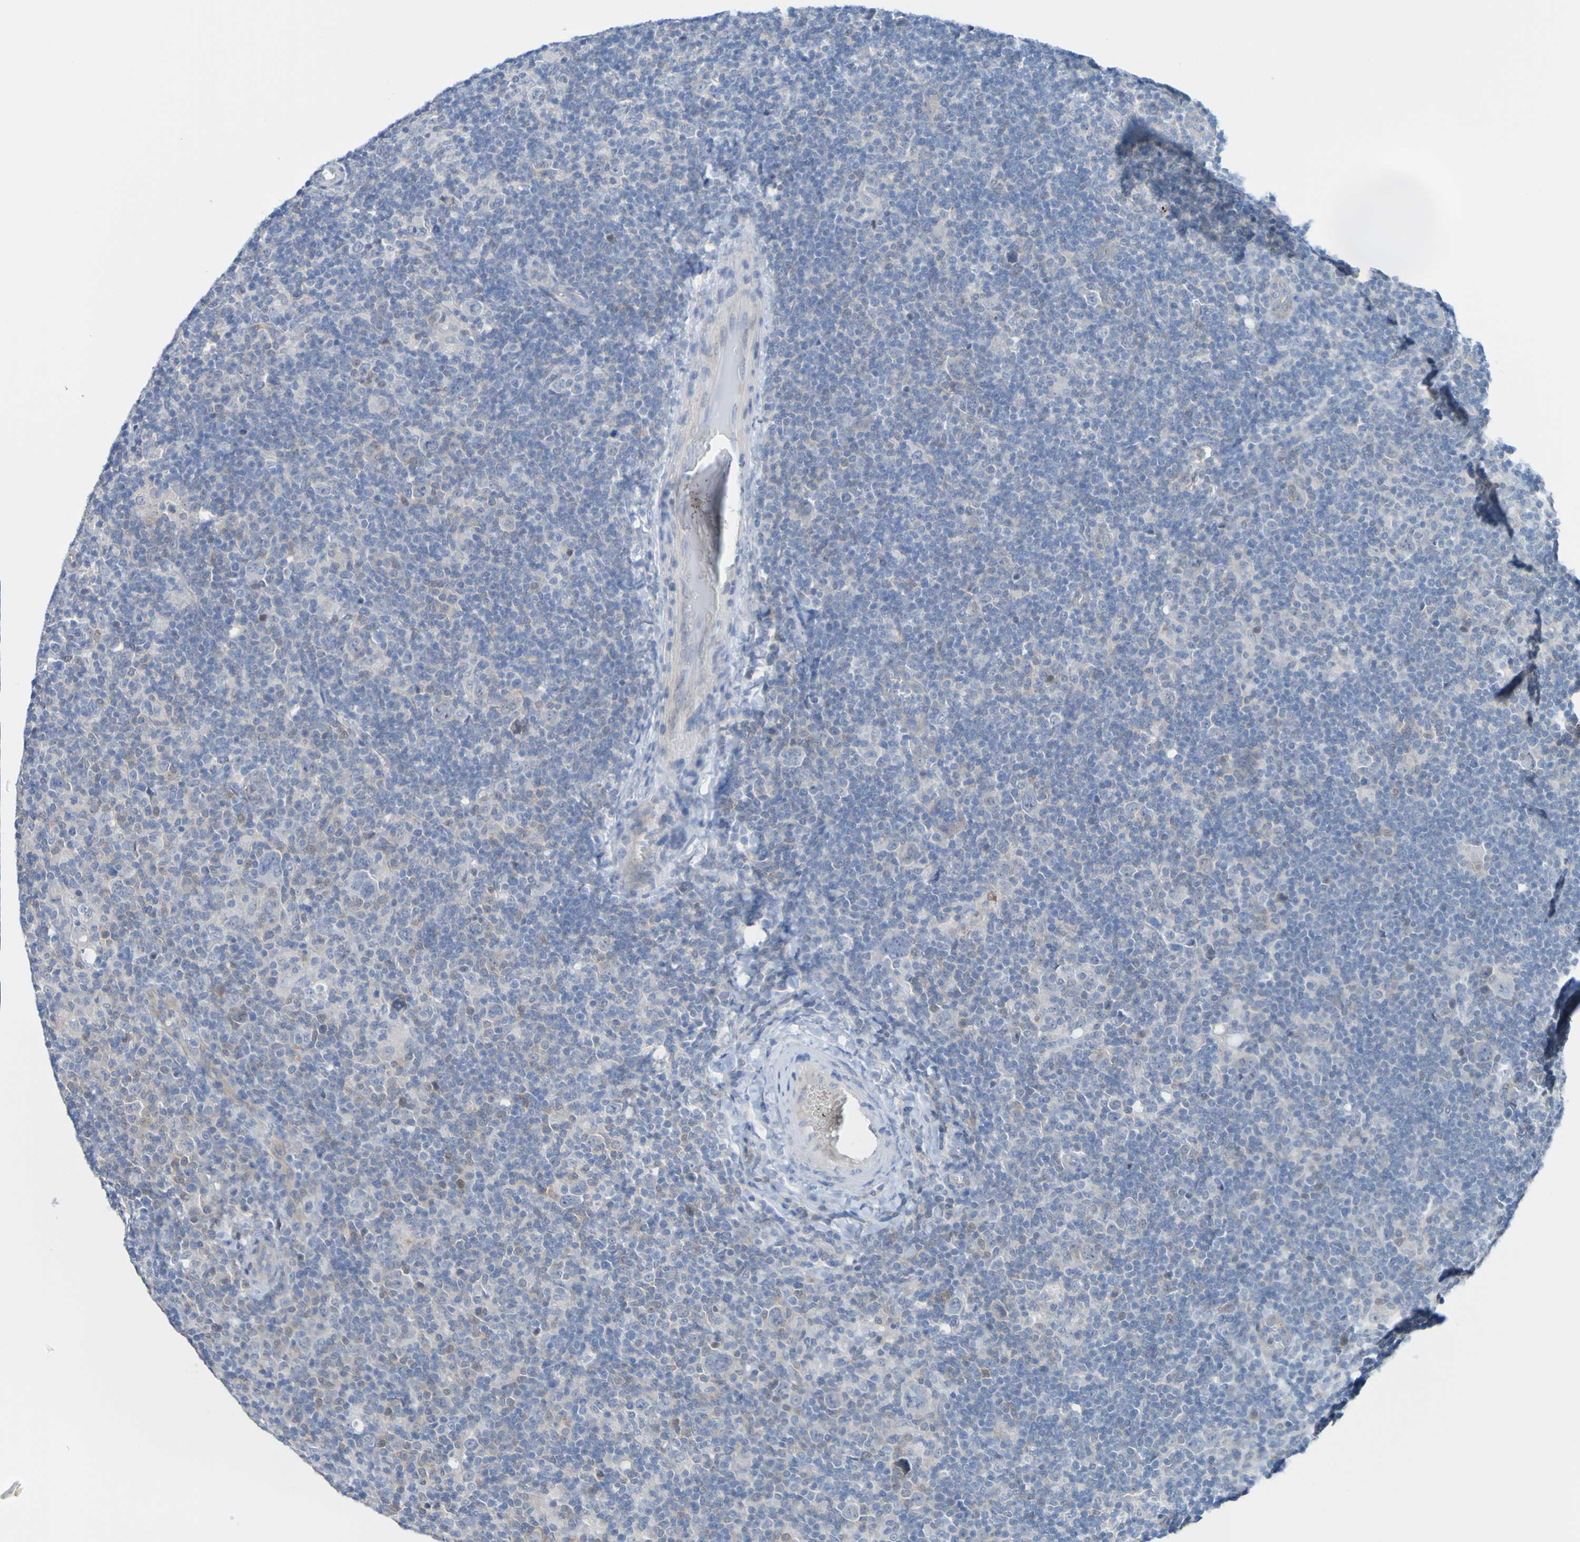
{"staining": {"intensity": "negative", "quantity": "none", "location": "none"}, "tissue": "lymphoma", "cell_type": "Tumor cells", "image_type": "cancer", "snomed": [{"axis": "morphology", "description": "Hodgkin's disease, NOS"}, {"axis": "topography", "description": "Lymph node"}], "caption": "High power microscopy photomicrograph of an IHC photomicrograph of Hodgkin's disease, revealing no significant positivity in tumor cells. Brightfield microscopy of immunohistochemistry stained with DAB (3,3'-diaminobenzidine) (brown) and hematoxylin (blue), captured at high magnification.", "gene": "ACMSD", "patient": {"sex": "female", "age": 57}}